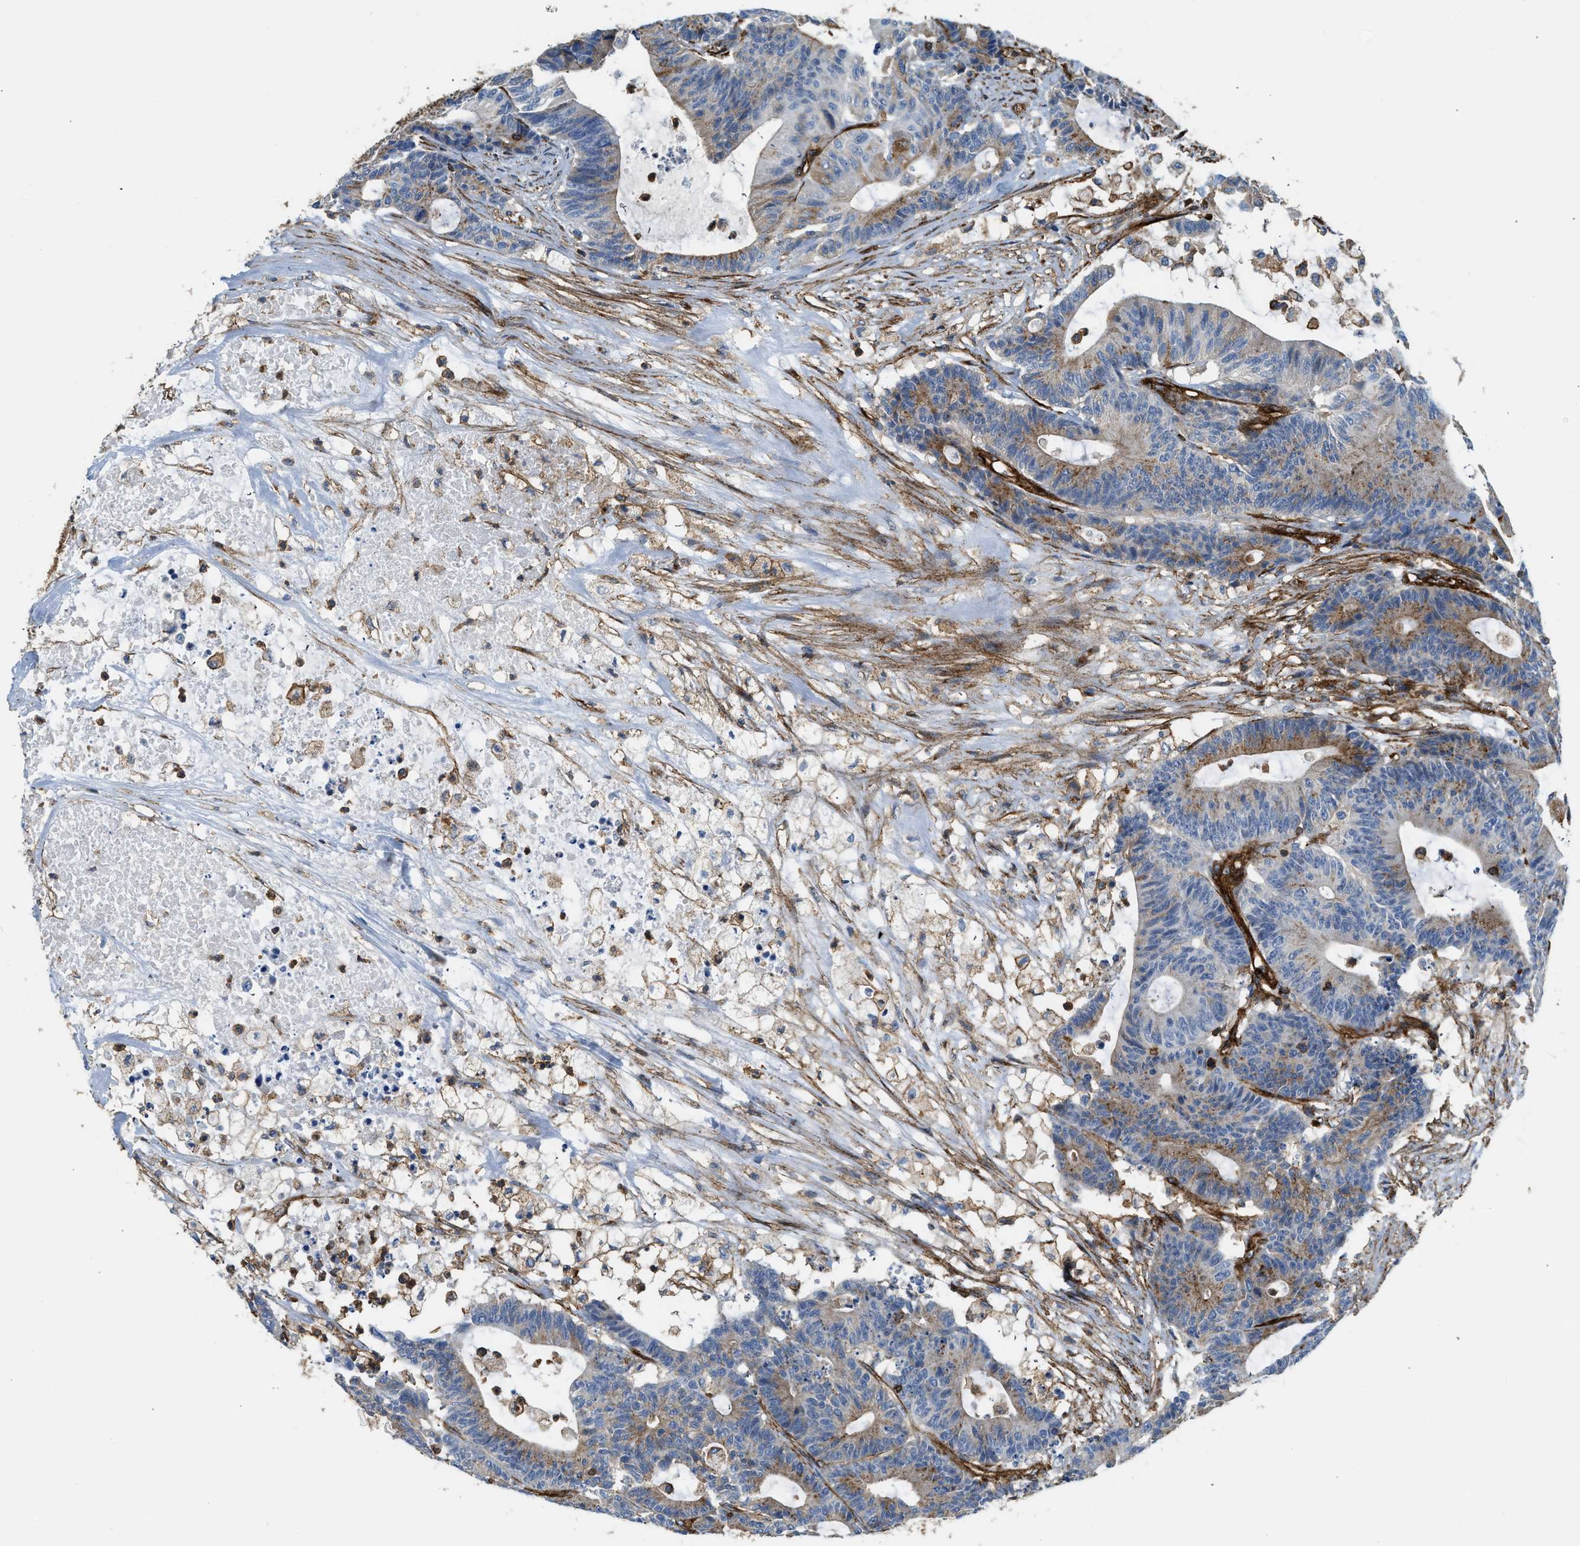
{"staining": {"intensity": "weak", "quantity": "<25%", "location": "cytoplasmic/membranous"}, "tissue": "colorectal cancer", "cell_type": "Tumor cells", "image_type": "cancer", "snomed": [{"axis": "morphology", "description": "Adenocarcinoma, NOS"}, {"axis": "topography", "description": "Colon"}], "caption": "Adenocarcinoma (colorectal) stained for a protein using IHC displays no expression tumor cells.", "gene": "HIP1", "patient": {"sex": "female", "age": 84}}